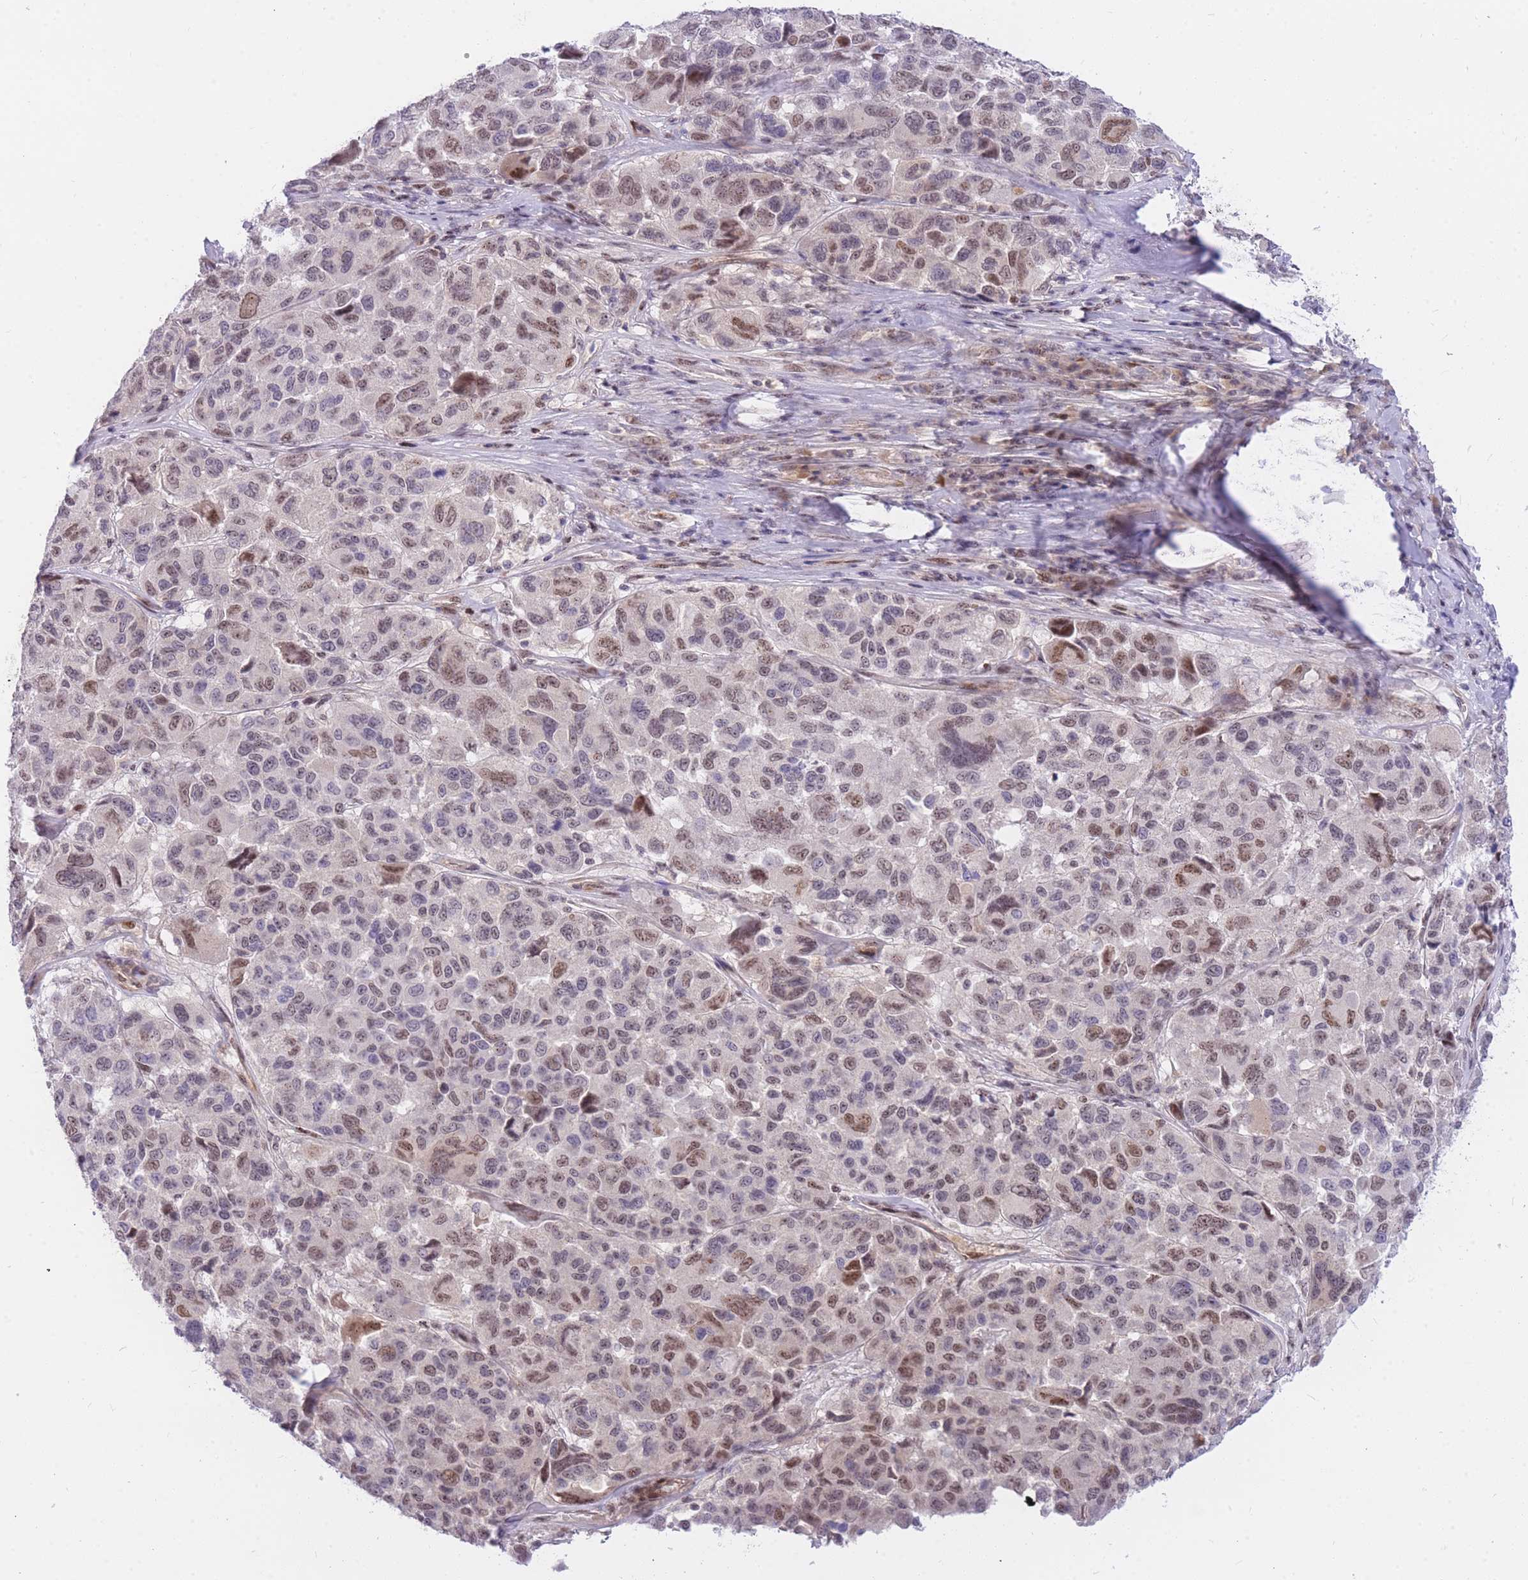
{"staining": {"intensity": "moderate", "quantity": "25%-75%", "location": "nuclear"}, "tissue": "melanoma", "cell_type": "Tumor cells", "image_type": "cancer", "snomed": [{"axis": "morphology", "description": "Malignant melanoma, NOS"}, {"axis": "topography", "description": "Skin"}], "caption": "IHC photomicrograph of human melanoma stained for a protein (brown), which displays medium levels of moderate nuclear staining in approximately 25%-75% of tumor cells.", "gene": "TLE2", "patient": {"sex": "female", "age": 66}}